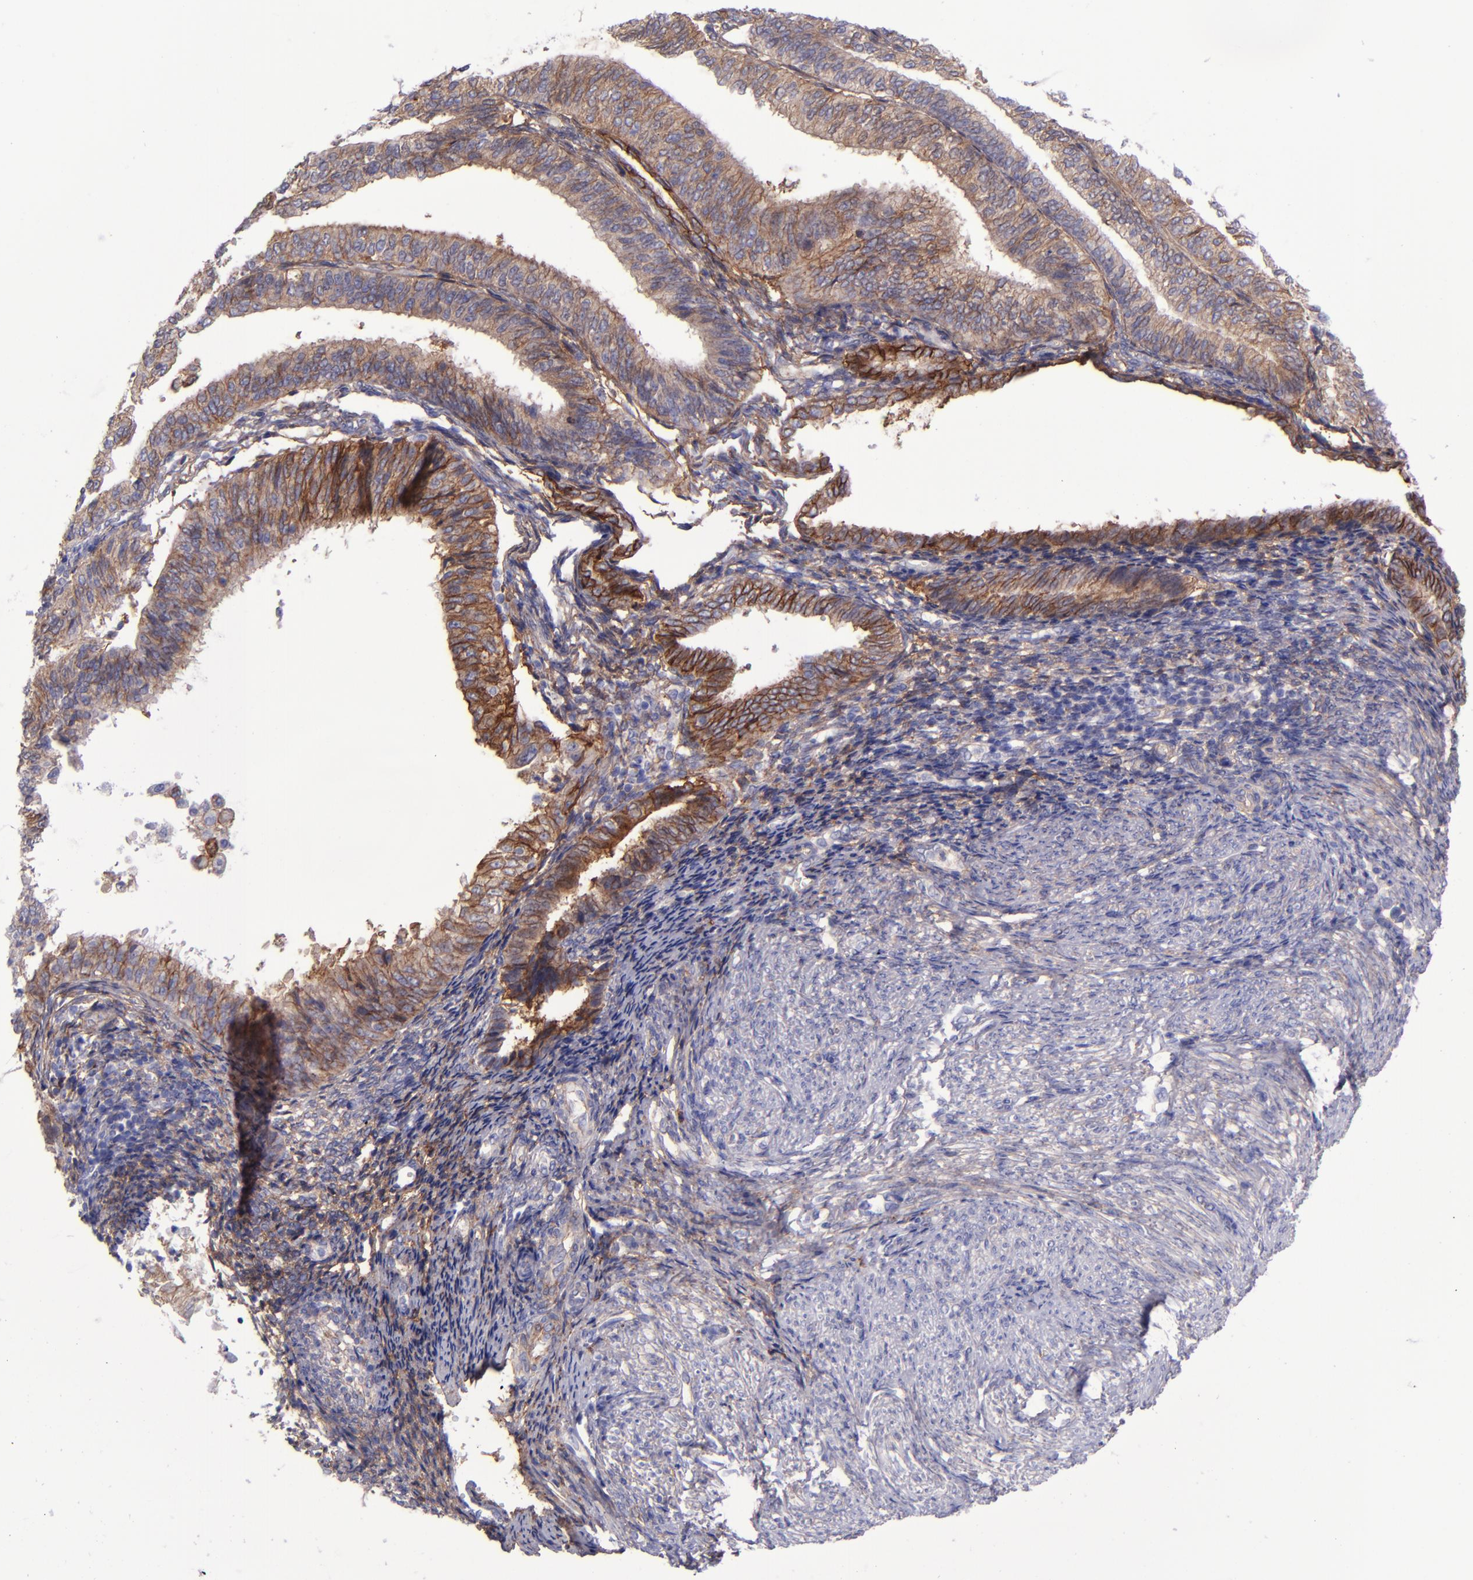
{"staining": {"intensity": "moderate", "quantity": ">75%", "location": "cytoplasmic/membranous"}, "tissue": "endometrial cancer", "cell_type": "Tumor cells", "image_type": "cancer", "snomed": [{"axis": "morphology", "description": "Adenocarcinoma, NOS"}, {"axis": "topography", "description": "Endometrium"}], "caption": "This micrograph shows immunohistochemistry (IHC) staining of endometrial cancer, with medium moderate cytoplasmic/membranous staining in about >75% of tumor cells.", "gene": "ITGAV", "patient": {"sex": "female", "age": 55}}